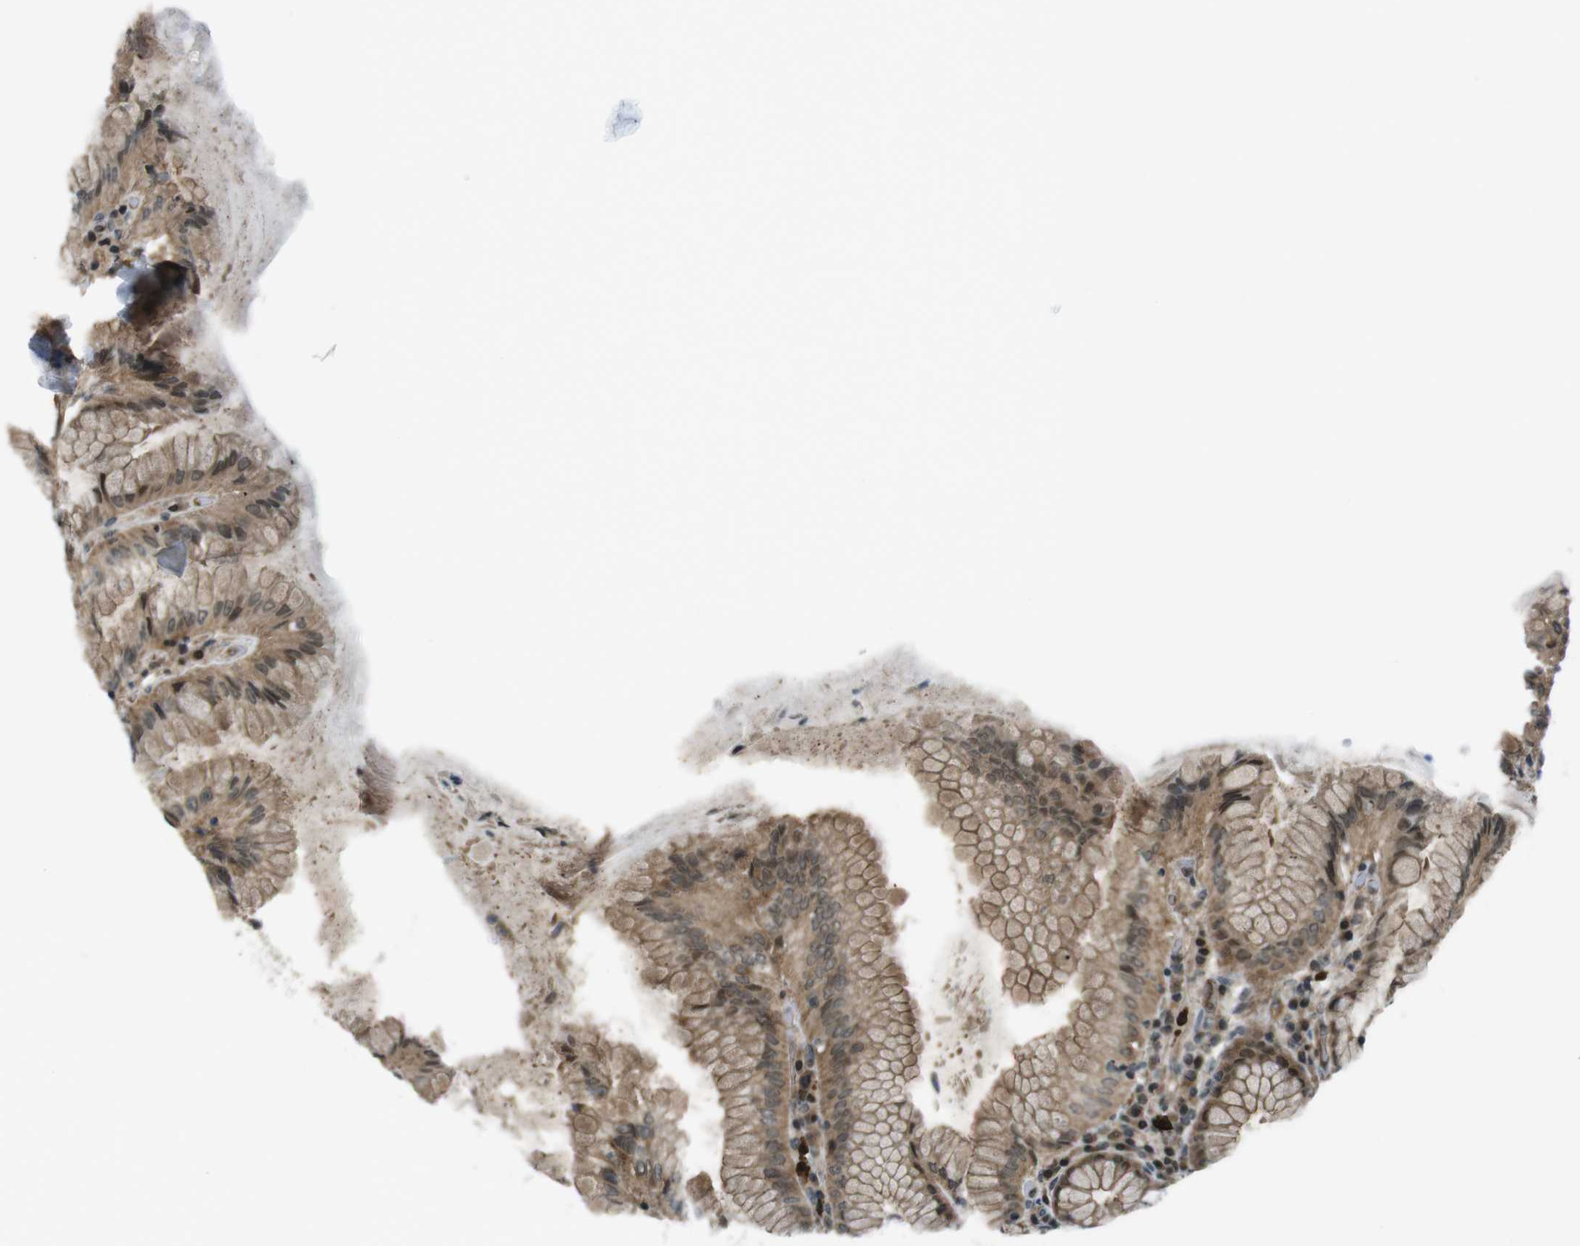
{"staining": {"intensity": "moderate", "quantity": ">75%", "location": "cytoplasmic/membranous,nuclear"}, "tissue": "stomach", "cell_type": "Glandular cells", "image_type": "normal", "snomed": [{"axis": "morphology", "description": "Normal tissue, NOS"}, {"axis": "topography", "description": "Stomach, lower"}], "caption": "This is a micrograph of immunohistochemistry (IHC) staining of normal stomach, which shows moderate staining in the cytoplasmic/membranous,nuclear of glandular cells.", "gene": "TIAM2", "patient": {"sex": "female", "age": 76}}